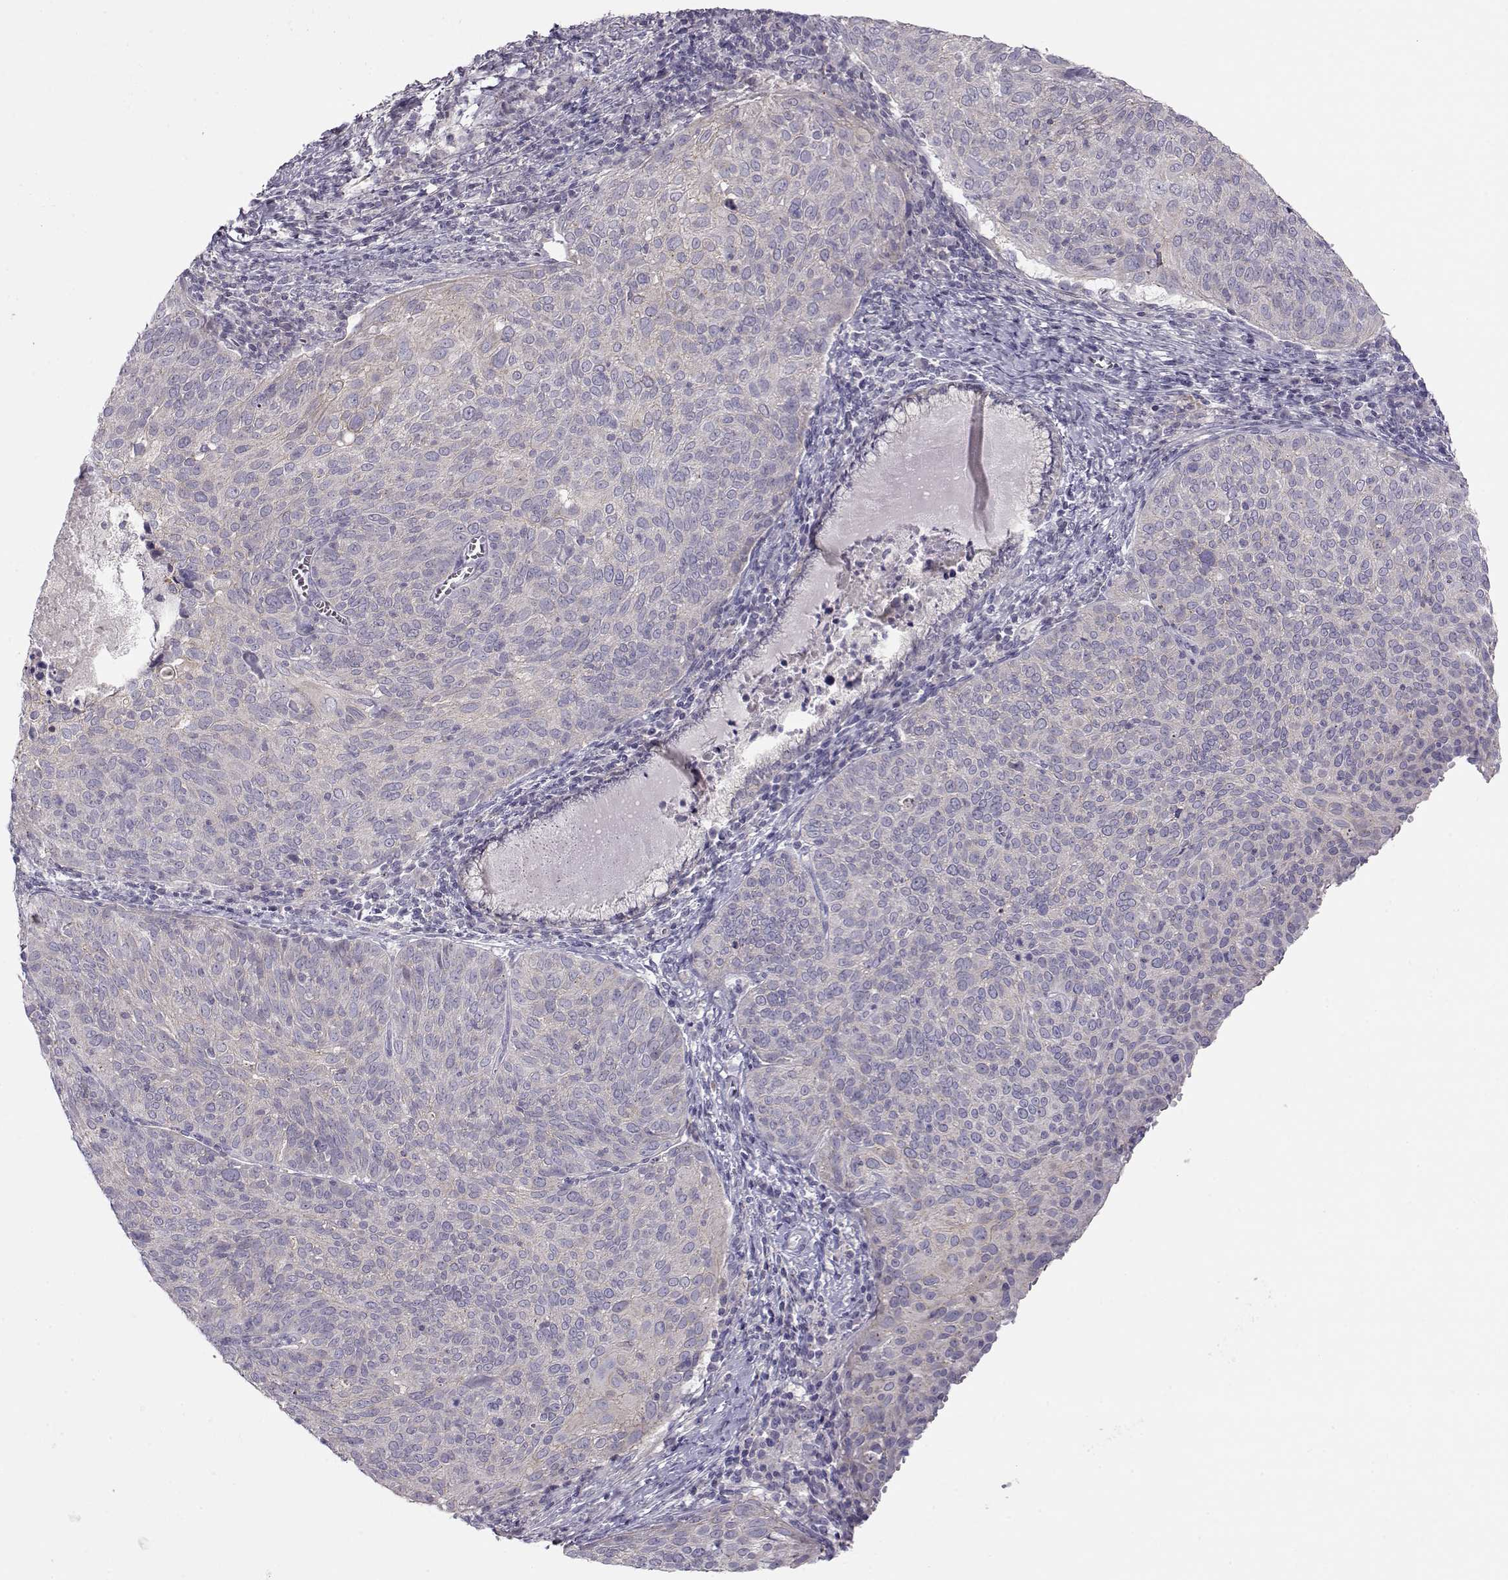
{"staining": {"intensity": "negative", "quantity": "none", "location": "none"}, "tissue": "cervical cancer", "cell_type": "Tumor cells", "image_type": "cancer", "snomed": [{"axis": "morphology", "description": "Squamous cell carcinoma, NOS"}, {"axis": "topography", "description": "Cervix"}], "caption": "This is an IHC photomicrograph of squamous cell carcinoma (cervical). There is no staining in tumor cells.", "gene": "GRK1", "patient": {"sex": "female", "age": 39}}